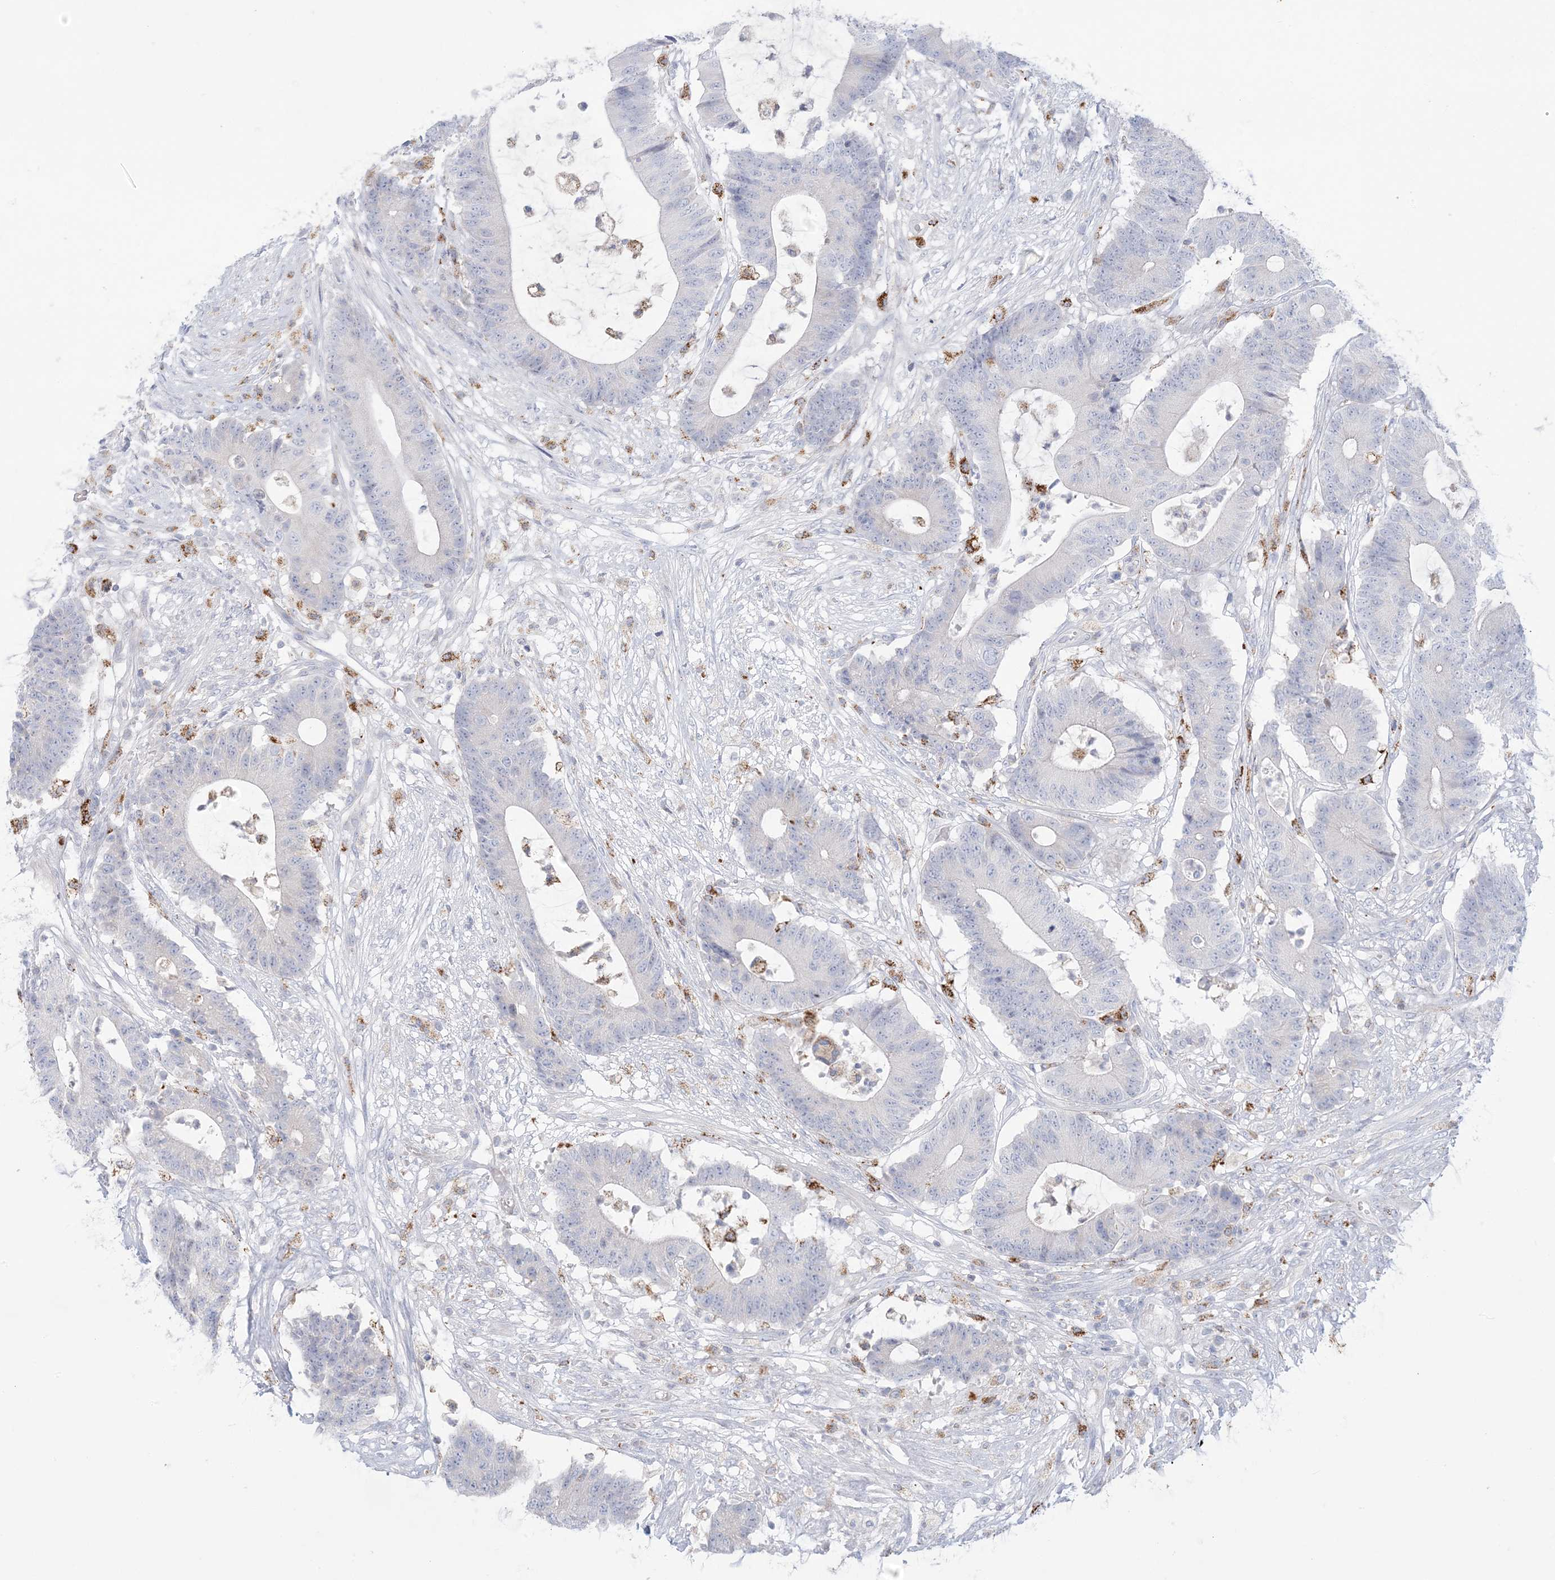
{"staining": {"intensity": "negative", "quantity": "none", "location": "none"}, "tissue": "colorectal cancer", "cell_type": "Tumor cells", "image_type": "cancer", "snomed": [{"axis": "morphology", "description": "Adenocarcinoma, NOS"}, {"axis": "topography", "description": "Colon"}], "caption": "A micrograph of human colorectal adenocarcinoma is negative for staining in tumor cells.", "gene": "KCTD6", "patient": {"sex": "female", "age": 84}}